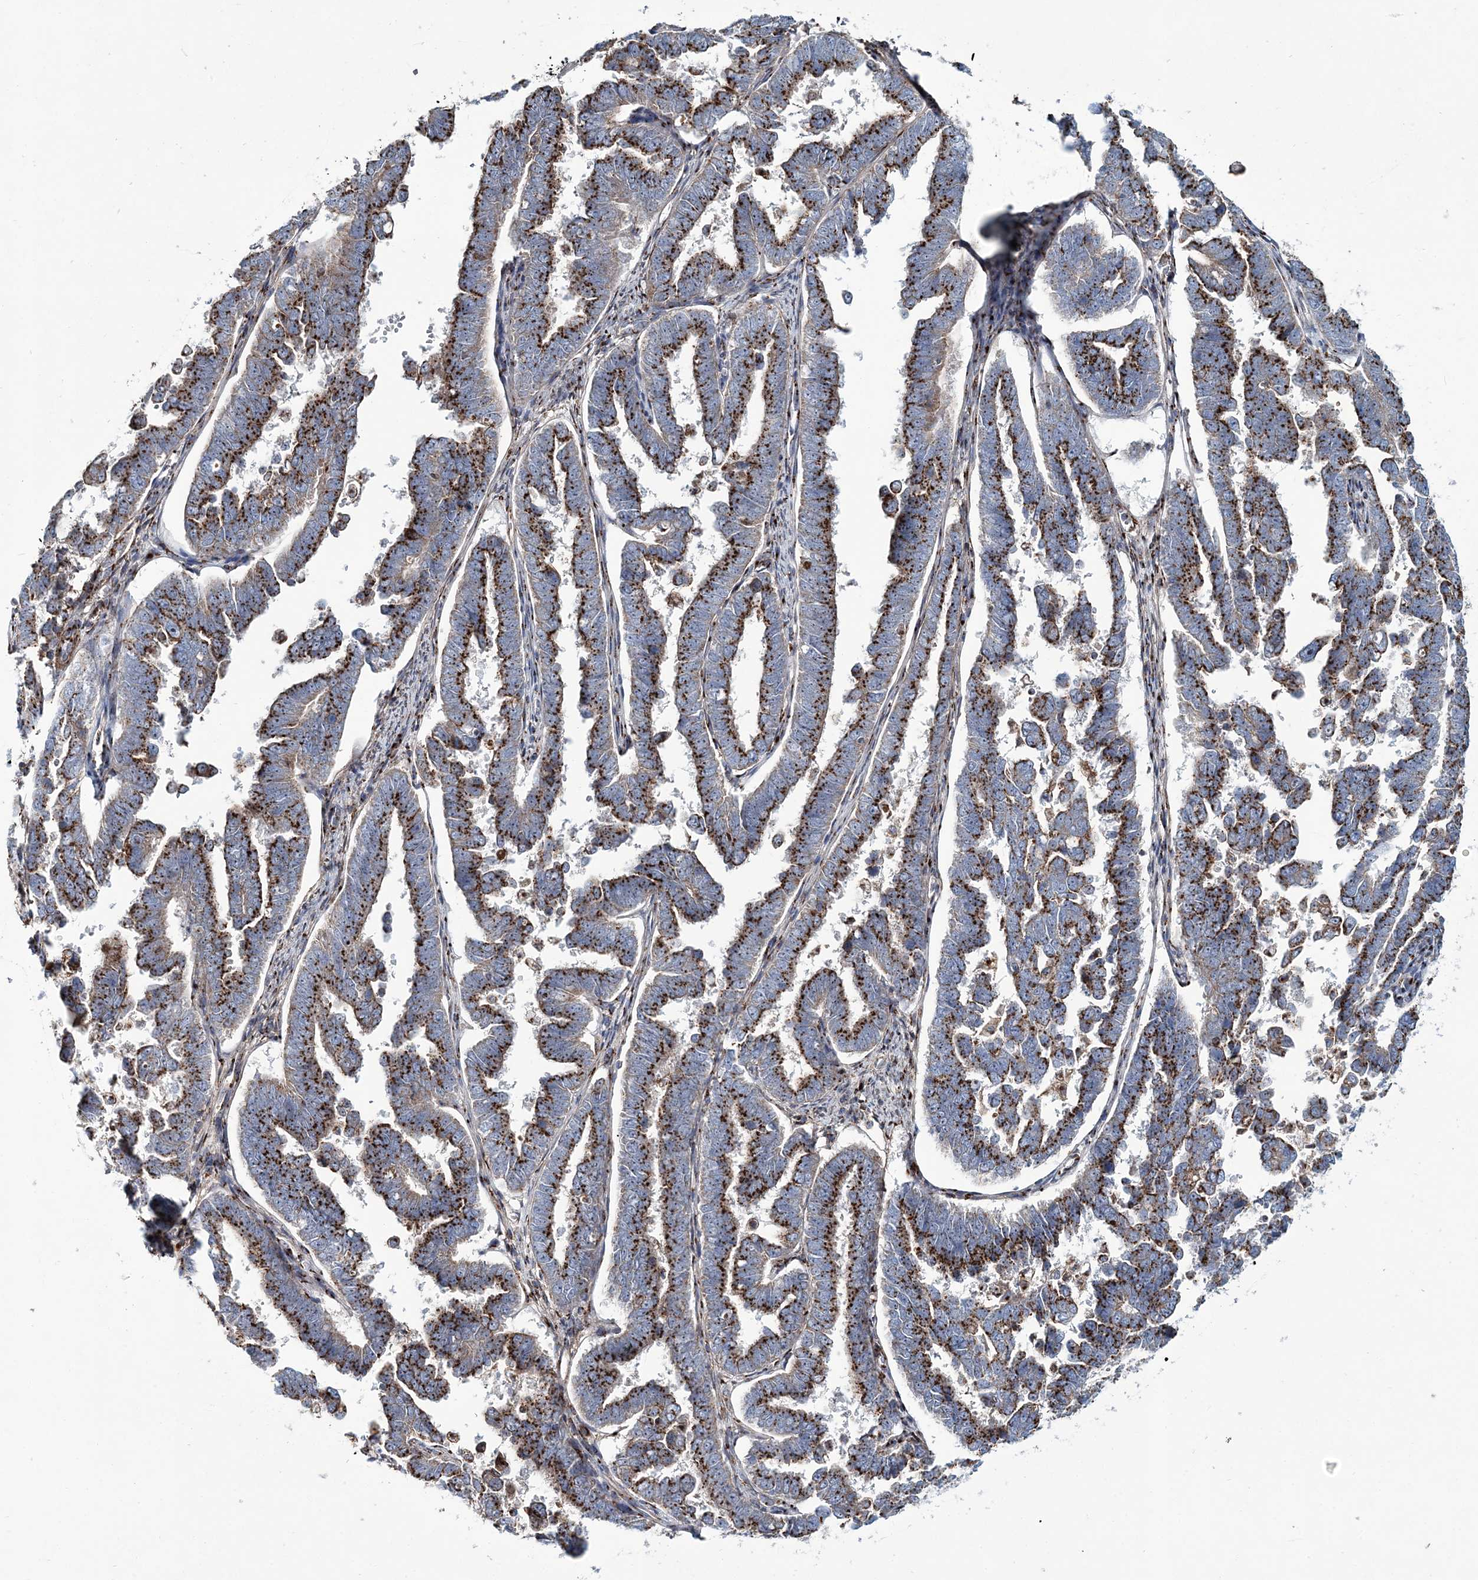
{"staining": {"intensity": "strong", "quantity": ">75%", "location": "cytoplasmic/membranous"}, "tissue": "endometrial cancer", "cell_type": "Tumor cells", "image_type": "cancer", "snomed": [{"axis": "morphology", "description": "Adenocarcinoma, NOS"}, {"axis": "topography", "description": "Endometrium"}], "caption": "Immunohistochemical staining of human endometrial cancer exhibits high levels of strong cytoplasmic/membranous expression in about >75% of tumor cells. Using DAB (brown) and hematoxylin (blue) stains, captured at high magnification using brightfield microscopy.", "gene": "MAN1A2", "patient": {"sex": "female", "age": 75}}